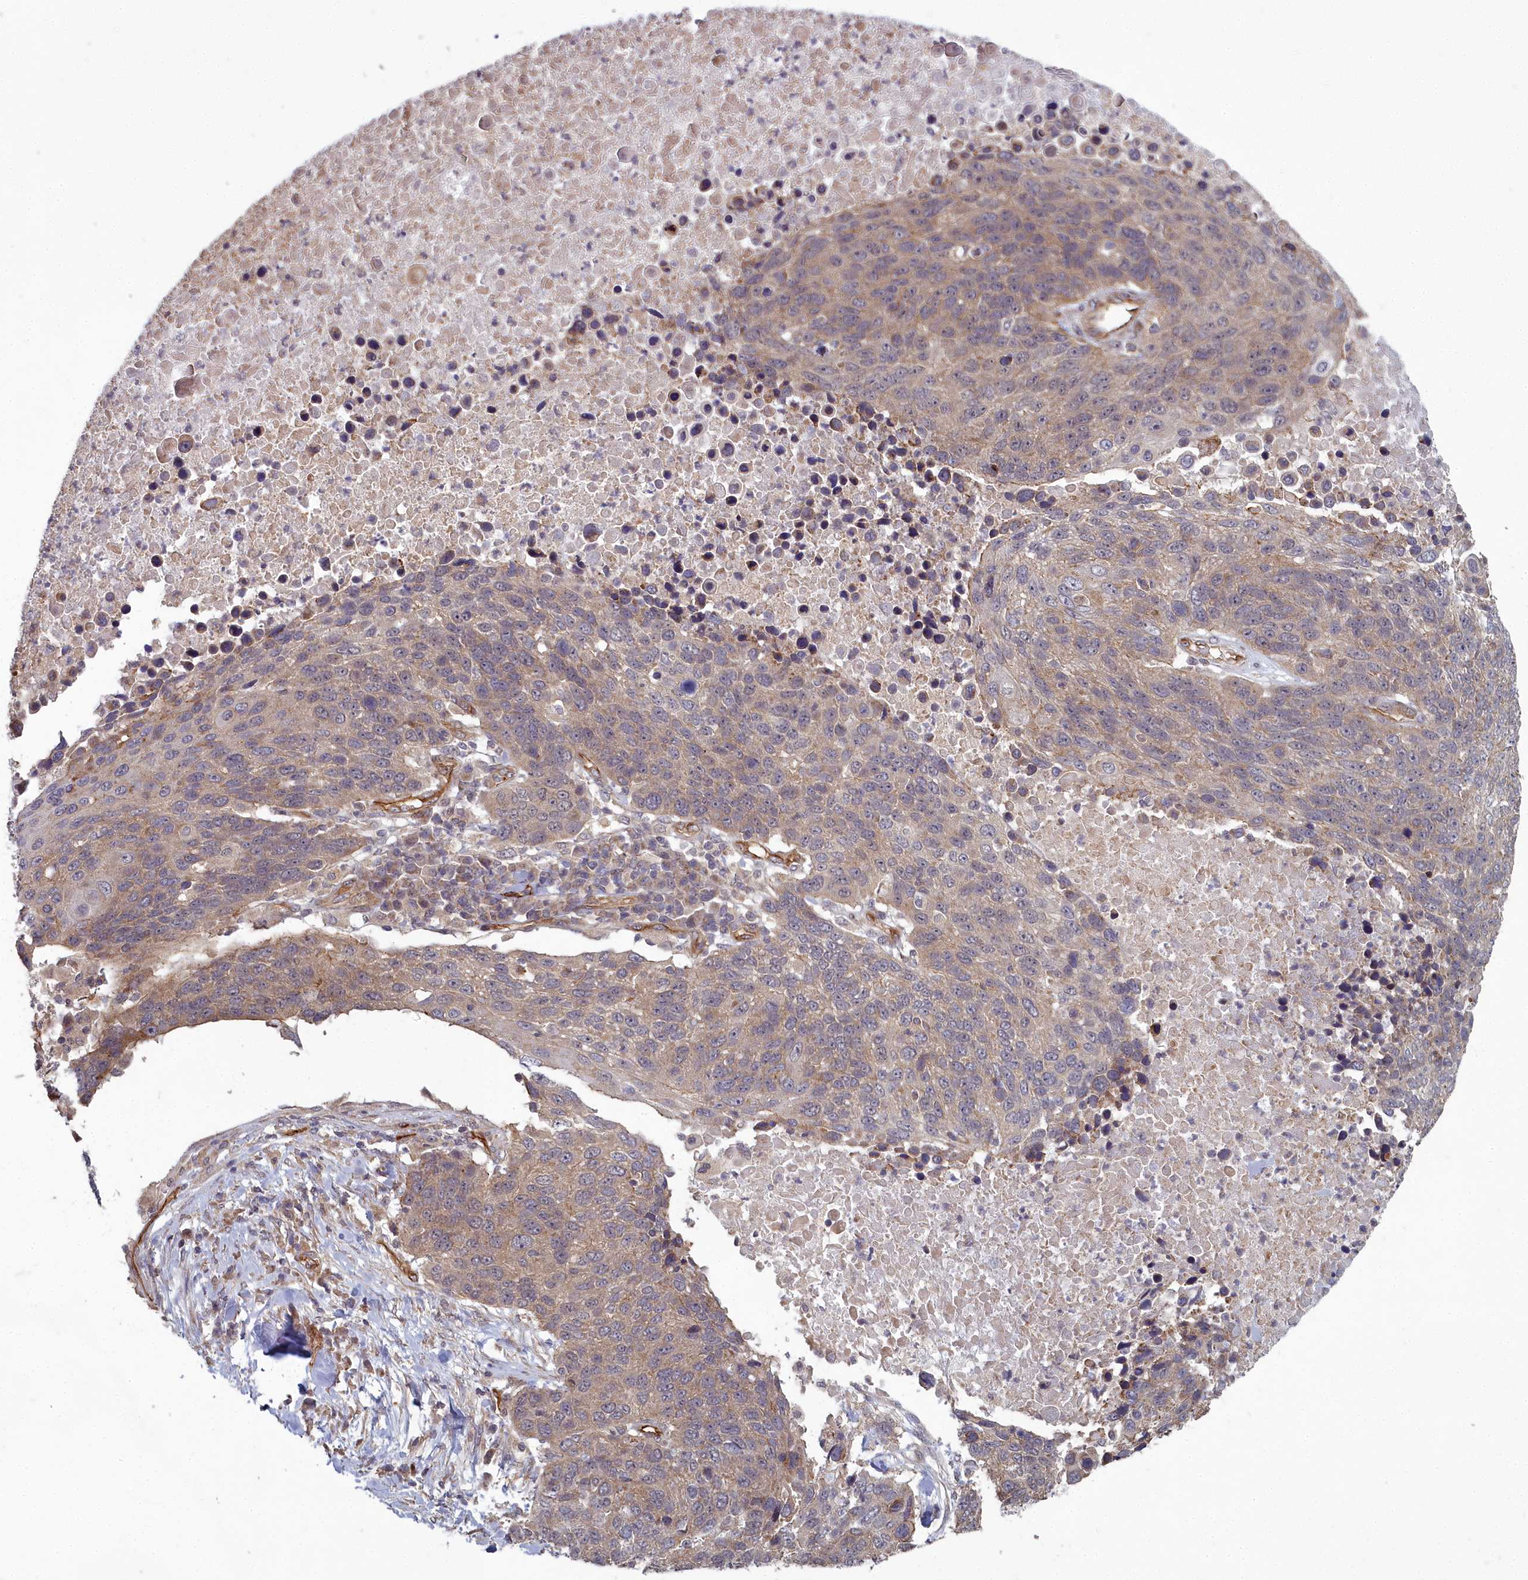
{"staining": {"intensity": "weak", "quantity": ">75%", "location": "cytoplasmic/membranous"}, "tissue": "lung cancer", "cell_type": "Tumor cells", "image_type": "cancer", "snomed": [{"axis": "morphology", "description": "Normal tissue, NOS"}, {"axis": "morphology", "description": "Squamous cell carcinoma, NOS"}, {"axis": "topography", "description": "Lymph node"}, {"axis": "topography", "description": "Lung"}], "caption": "A micrograph of human lung cancer (squamous cell carcinoma) stained for a protein shows weak cytoplasmic/membranous brown staining in tumor cells.", "gene": "TSPYL4", "patient": {"sex": "male", "age": 66}}